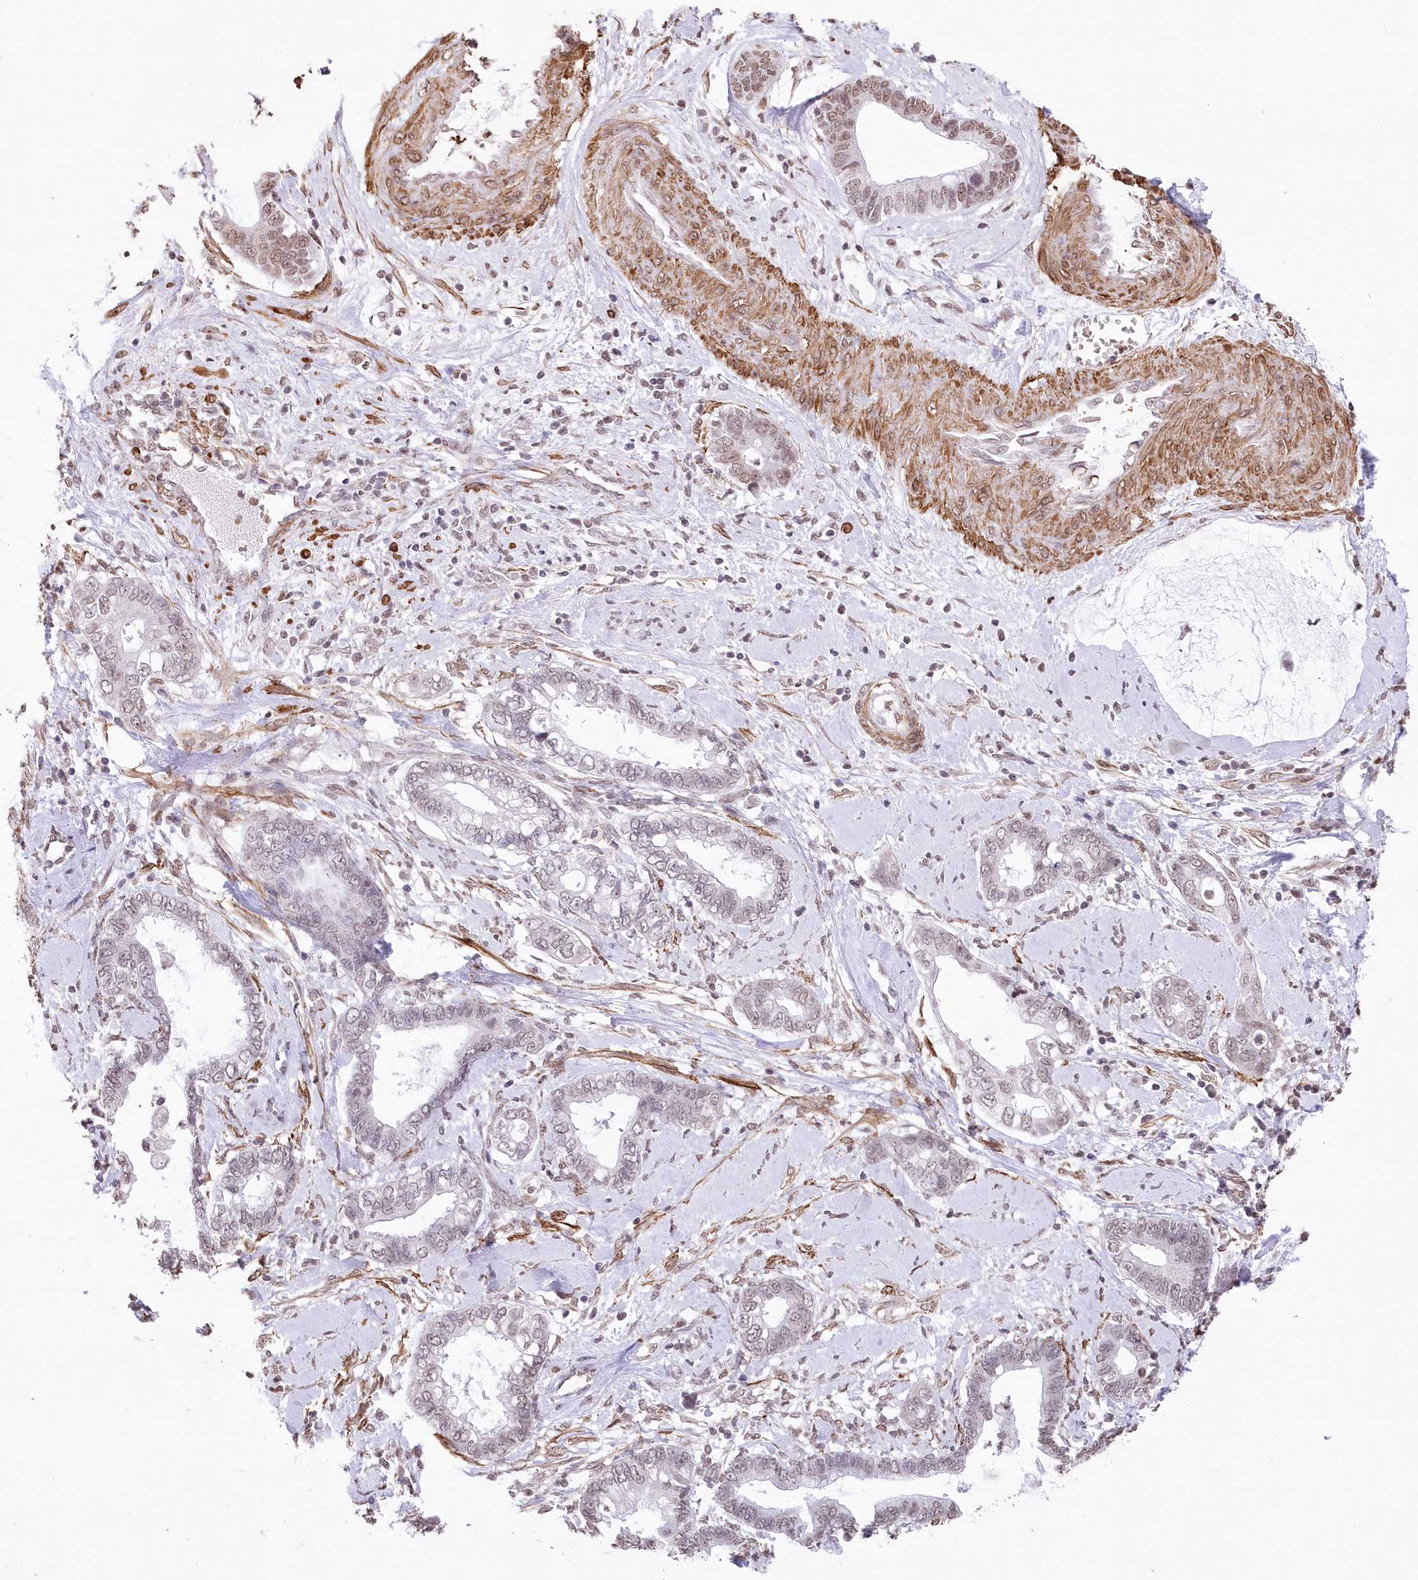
{"staining": {"intensity": "negative", "quantity": "none", "location": "none"}, "tissue": "cervical cancer", "cell_type": "Tumor cells", "image_type": "cancer", "snomed": [{"axis": "morphology", "description": "Adenocarcinoma, NOS"}, {"axis": "topography", "description": "Cervix"}], "caption": "A histopathology image of cervical cancer (adenocarcinoma) stained for a protein reveals no brown staining in tumor cells.", "gene": "RBM27", "patient": {"sex": "female", "age": 44}}